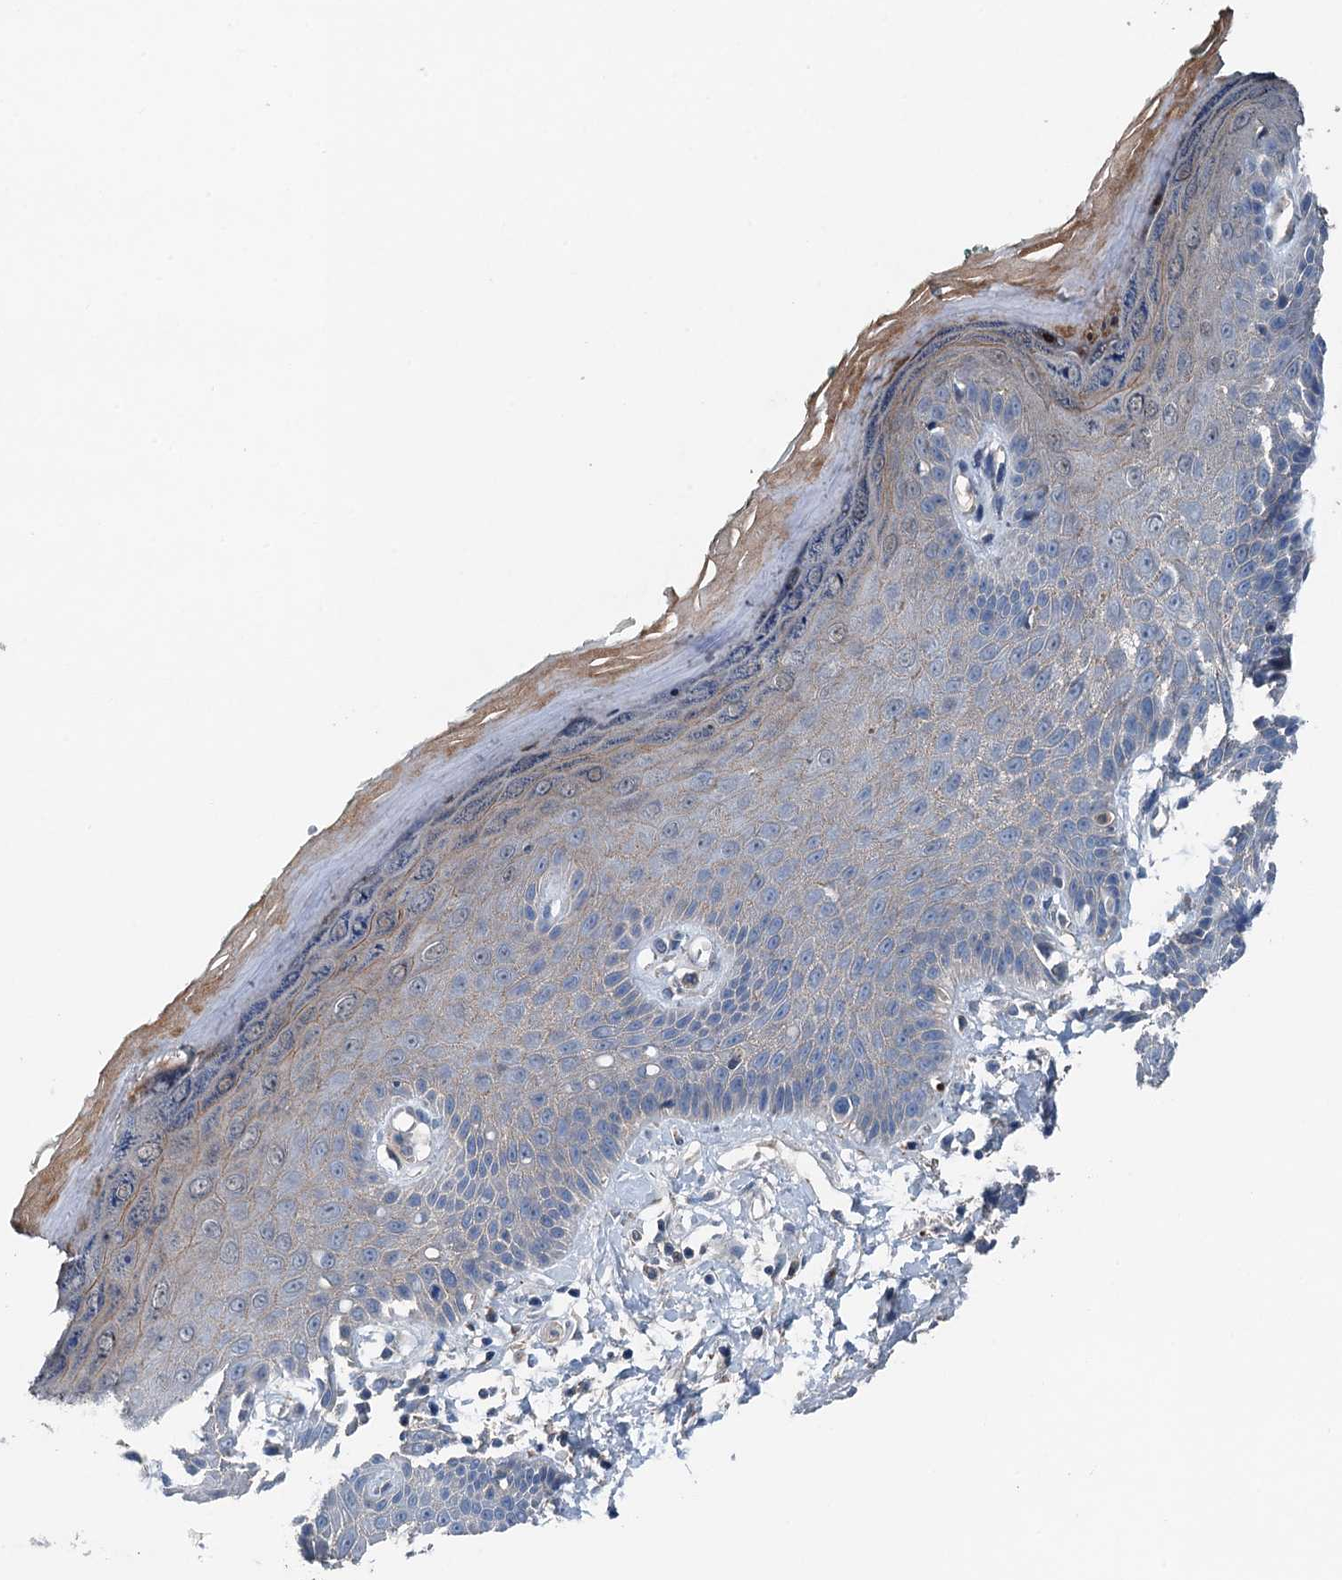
{"staining": {"intensity": "weak", "quantity": "<25%", "location": "cytoplasmic/membranous"}, "tissue": "skin", "cell_type": "Epidermal cells", "image_type": "normal", "snomed": [{"axis": "morphology", "description": "Normal tissue, NOS"}, {"axis": "topography", "description": "Anal"}], "caption": "The micrograph displays no significant expression in epidermal cells of skin.", "gene": "SLC2A10", "patient": {"sex": "male", "age": 78}}